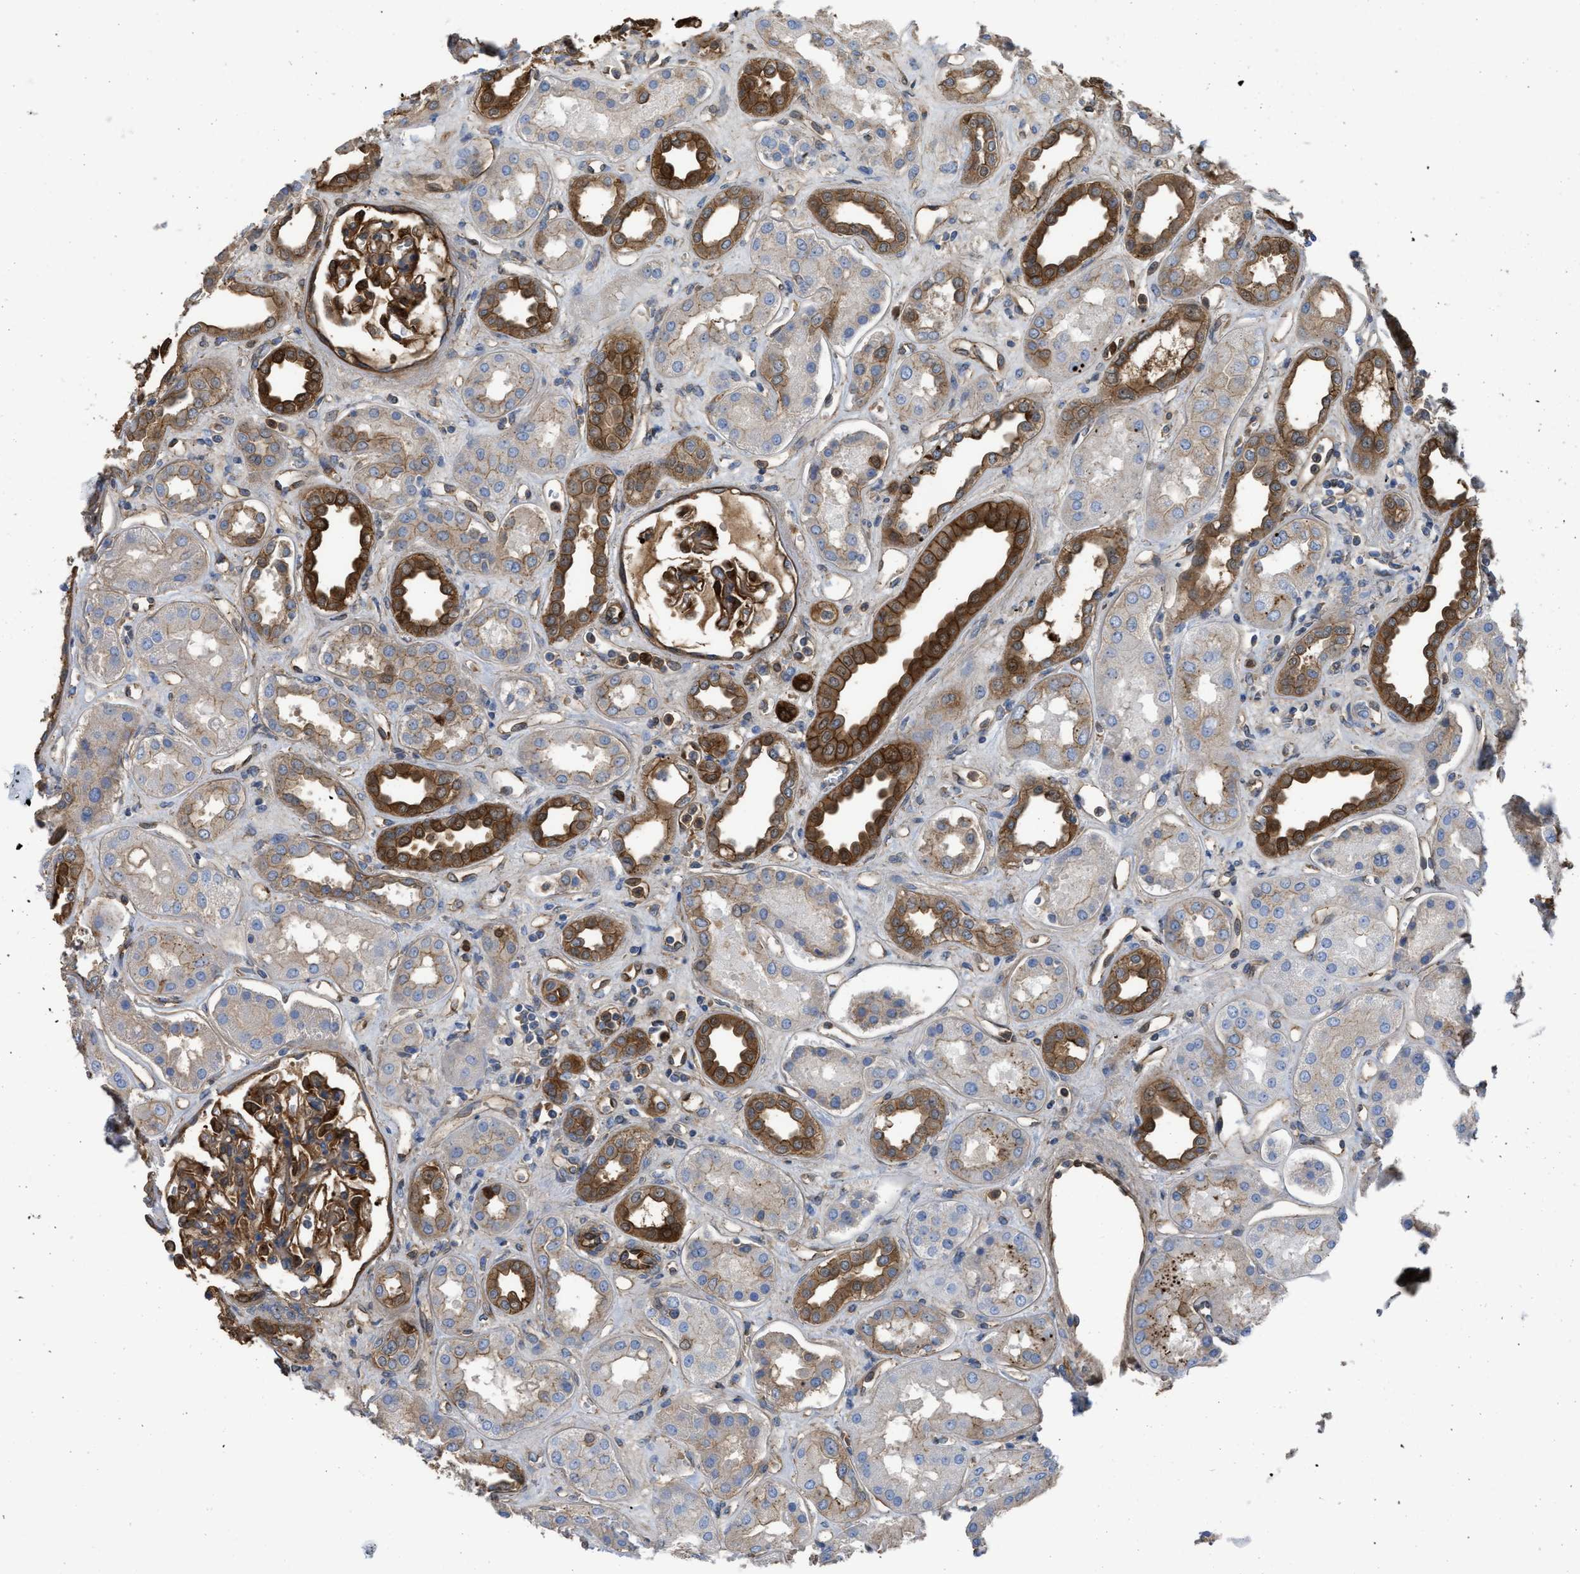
{"staining": {"intensity": "strong", "quantity": ">75%", "location": "cytoplasmic/membranous"}, "tissue": "kidney", "cell_type": "Cells in glomeruli", "image_type": "normal", "snomed": [{"axis": "morphology", "description": "Normal tissue, NOS"}, {"axis": "topography", "description": "Kidney"}], "caption": "Protein expression analysis of benign kidney demonstrates strong cytoplasmic/membranous positivity in about >75% of cells in glomeruli.", "gene": "TRIOBP", "patient": {"sex": "male", "age": 59}}